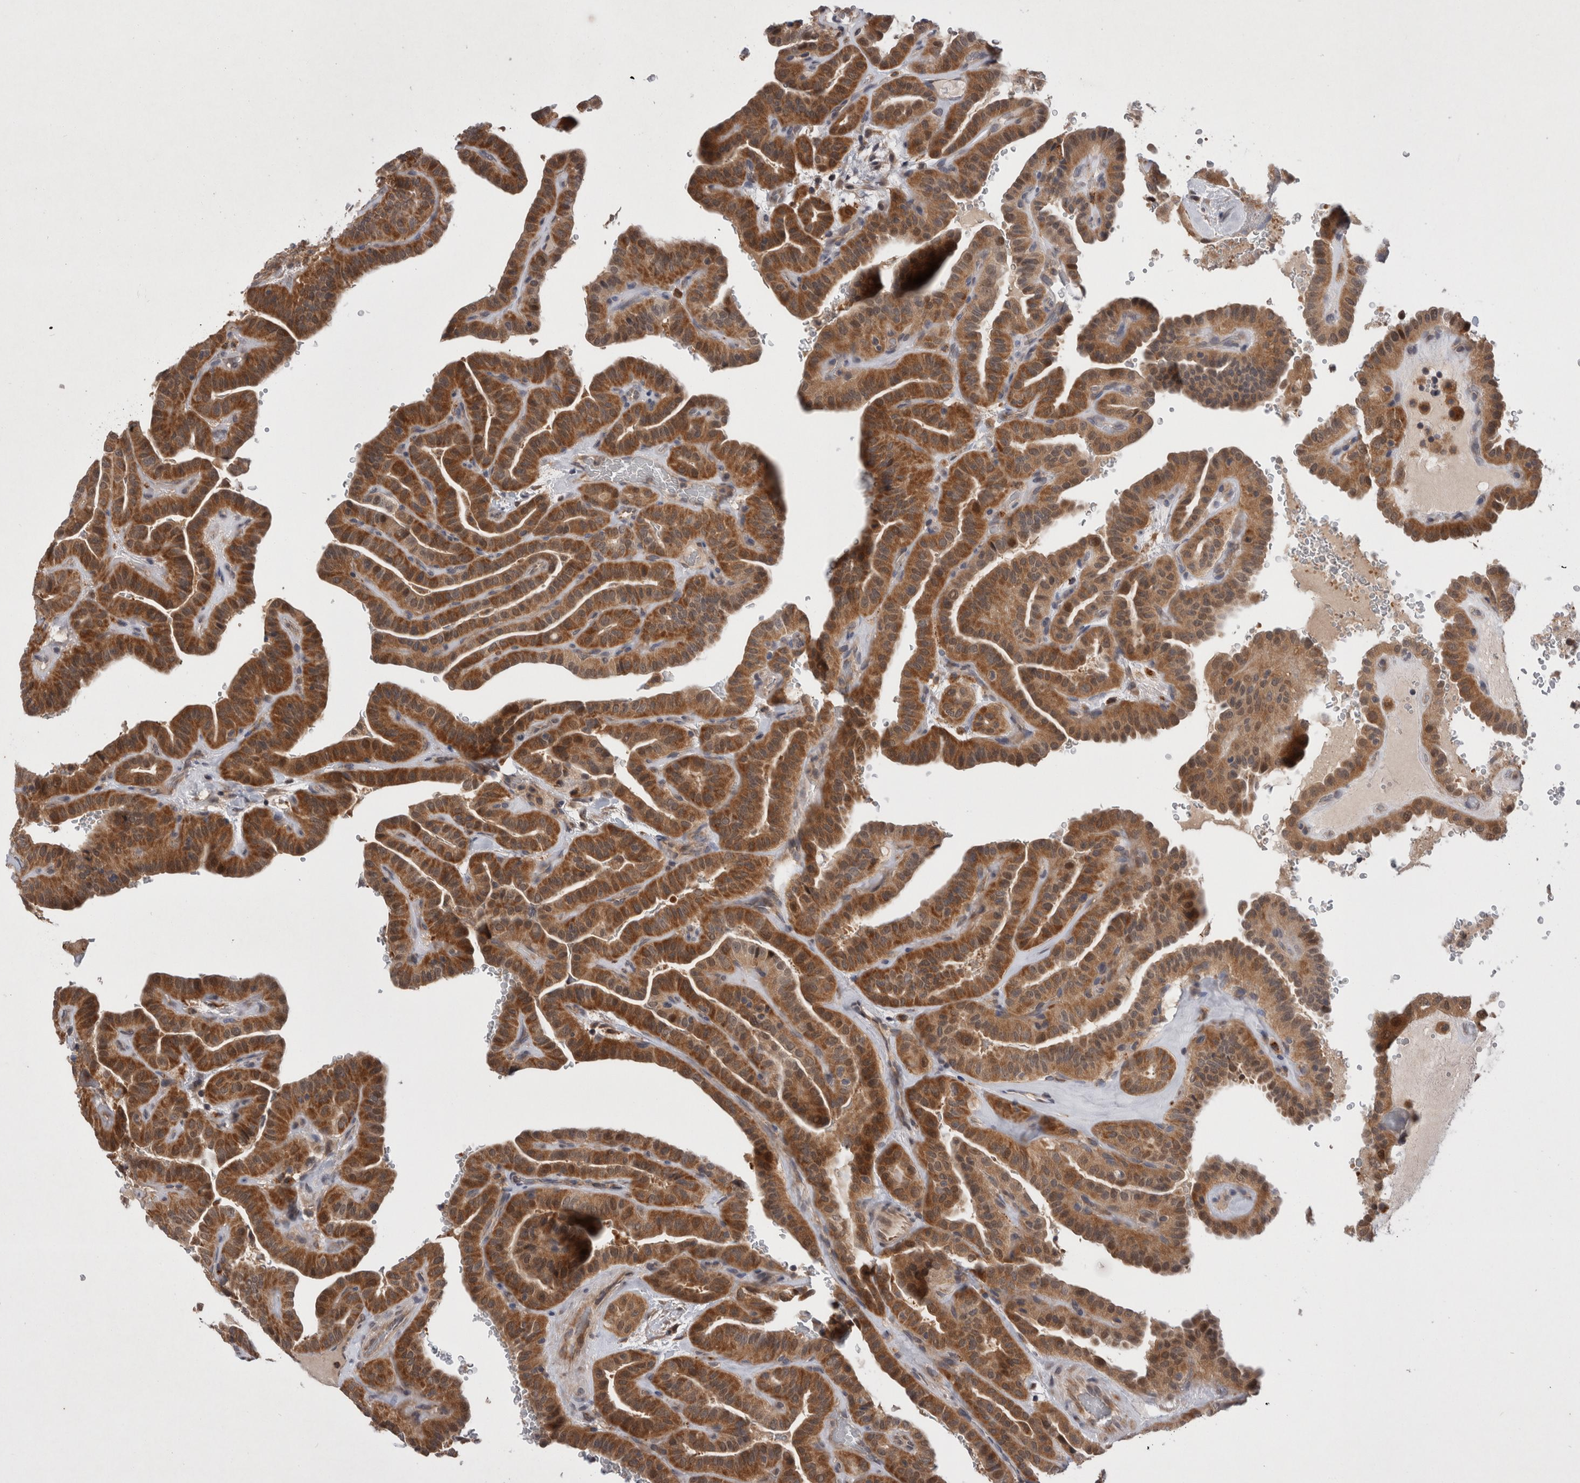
{"staining": {"intensity": "strong", "quantity": ">75%", "location": "cytoplasmic/membranous"}, "tissue": "thyroid cancer", "cell_type": "Tumor cells", "image_type": "cancer", "snomed": [{"axis": "morphology", "description": "Papillary adenocarcinoma, NOS"}, {"axis": "topography", "description": "Thyroid gland"}], "caption": "Human thyroid papillary adenocarcinoma stained with a protein marker reveals strong staining in tumor cells.", "gene": "MRPL37", "patient": {"sex": "male", "age": 77}}